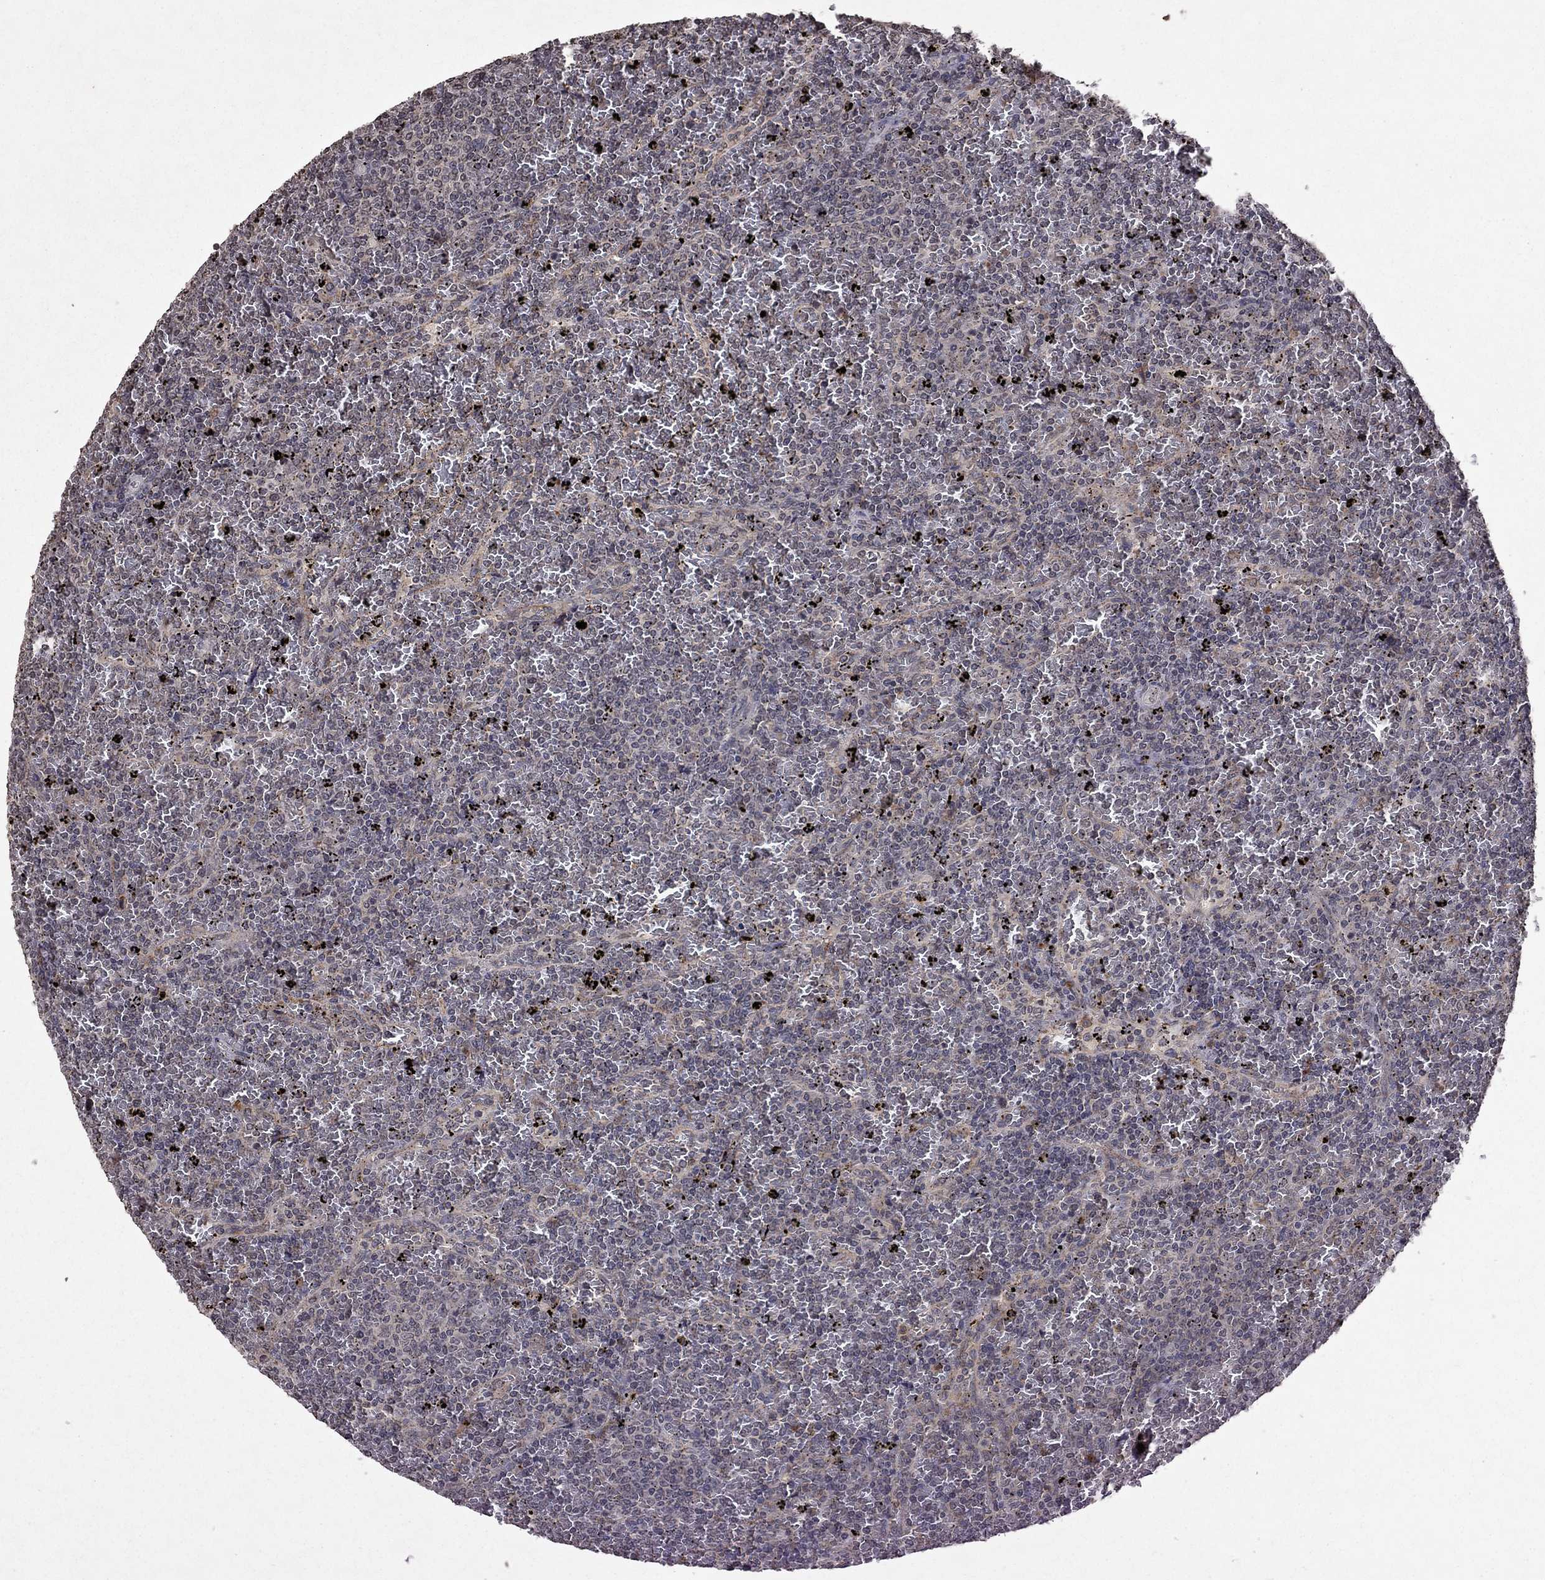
{"staining": {"intensity": "negative", "quantity": "none", "location": "none"}, "tissue": "lymphoma", "cell_type": "Tumor cells", "image_type": "cancer", "snomed": [{"axis": "morphology", "description": "Malignant lymphoma, non-Hodgkin's type, Low grade"}, {"axis": "topography", "description": "Spleen"}], "caption": "This is an immunohistochemistry histopathology image of lymphoma. There is no positivity in tumor cells.", "gene": "NLGN1", "patient": {"sex": "female", "age": 77}}